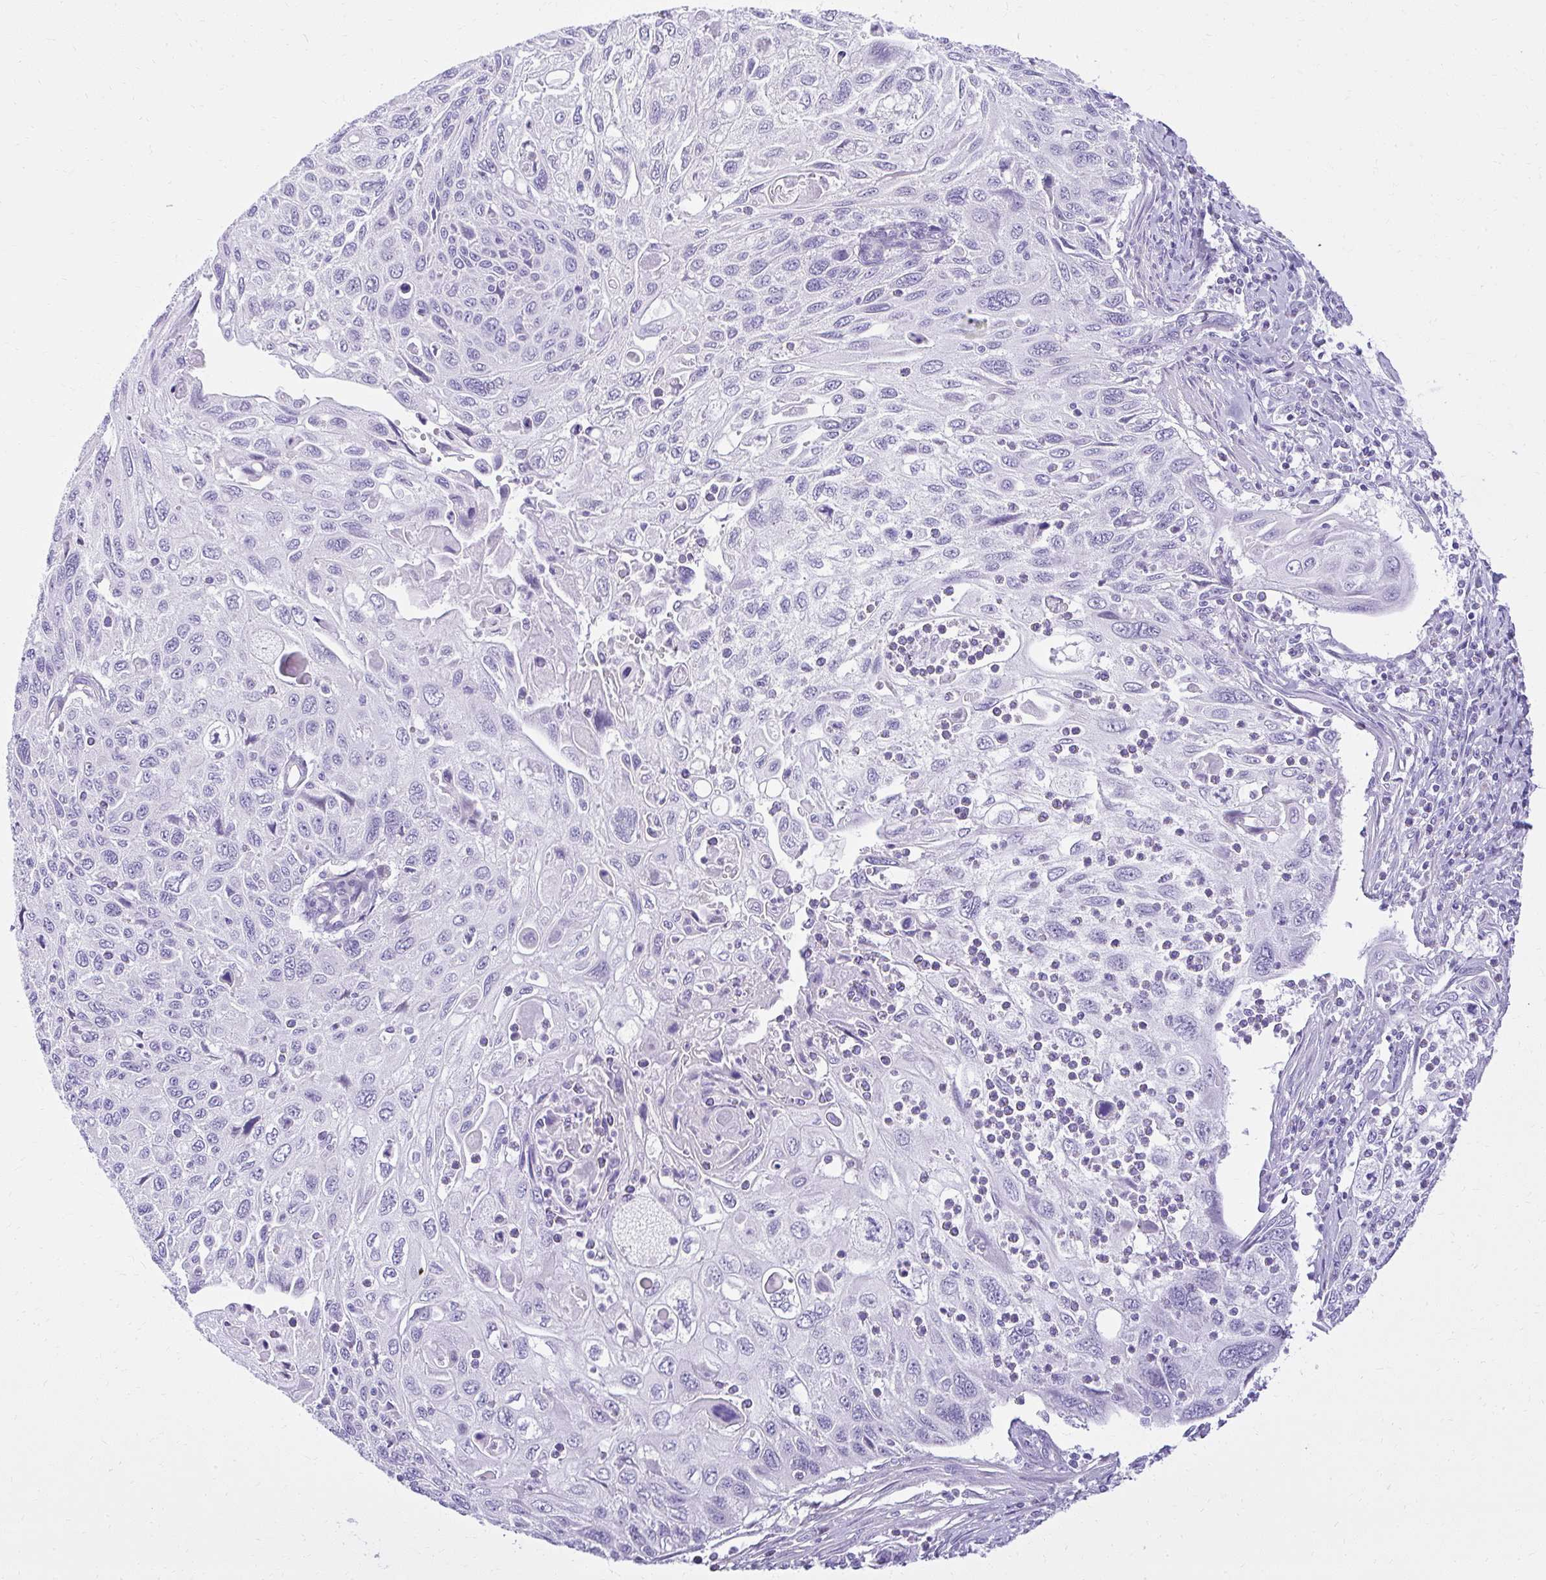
{"staining": {"intensity": "negative", "quantity": "none", "location": "none"}, "tissue": "cervical cancer", "cell_type": "Tumor cells", "image_type": "cancer", "snomed": [{"axis": "morphology", "description": "Squamous cell carcinoma, NOS"}, {"axis": "topography", "description": "Cervix"}], "caption": "Cervical cancer (squamous cell carcinoma) was stained to show a protein in brown. There is no significant expression in tumor cells.", "gene": "PRAP1", "patient": {"sex": "female", "age": 70}}